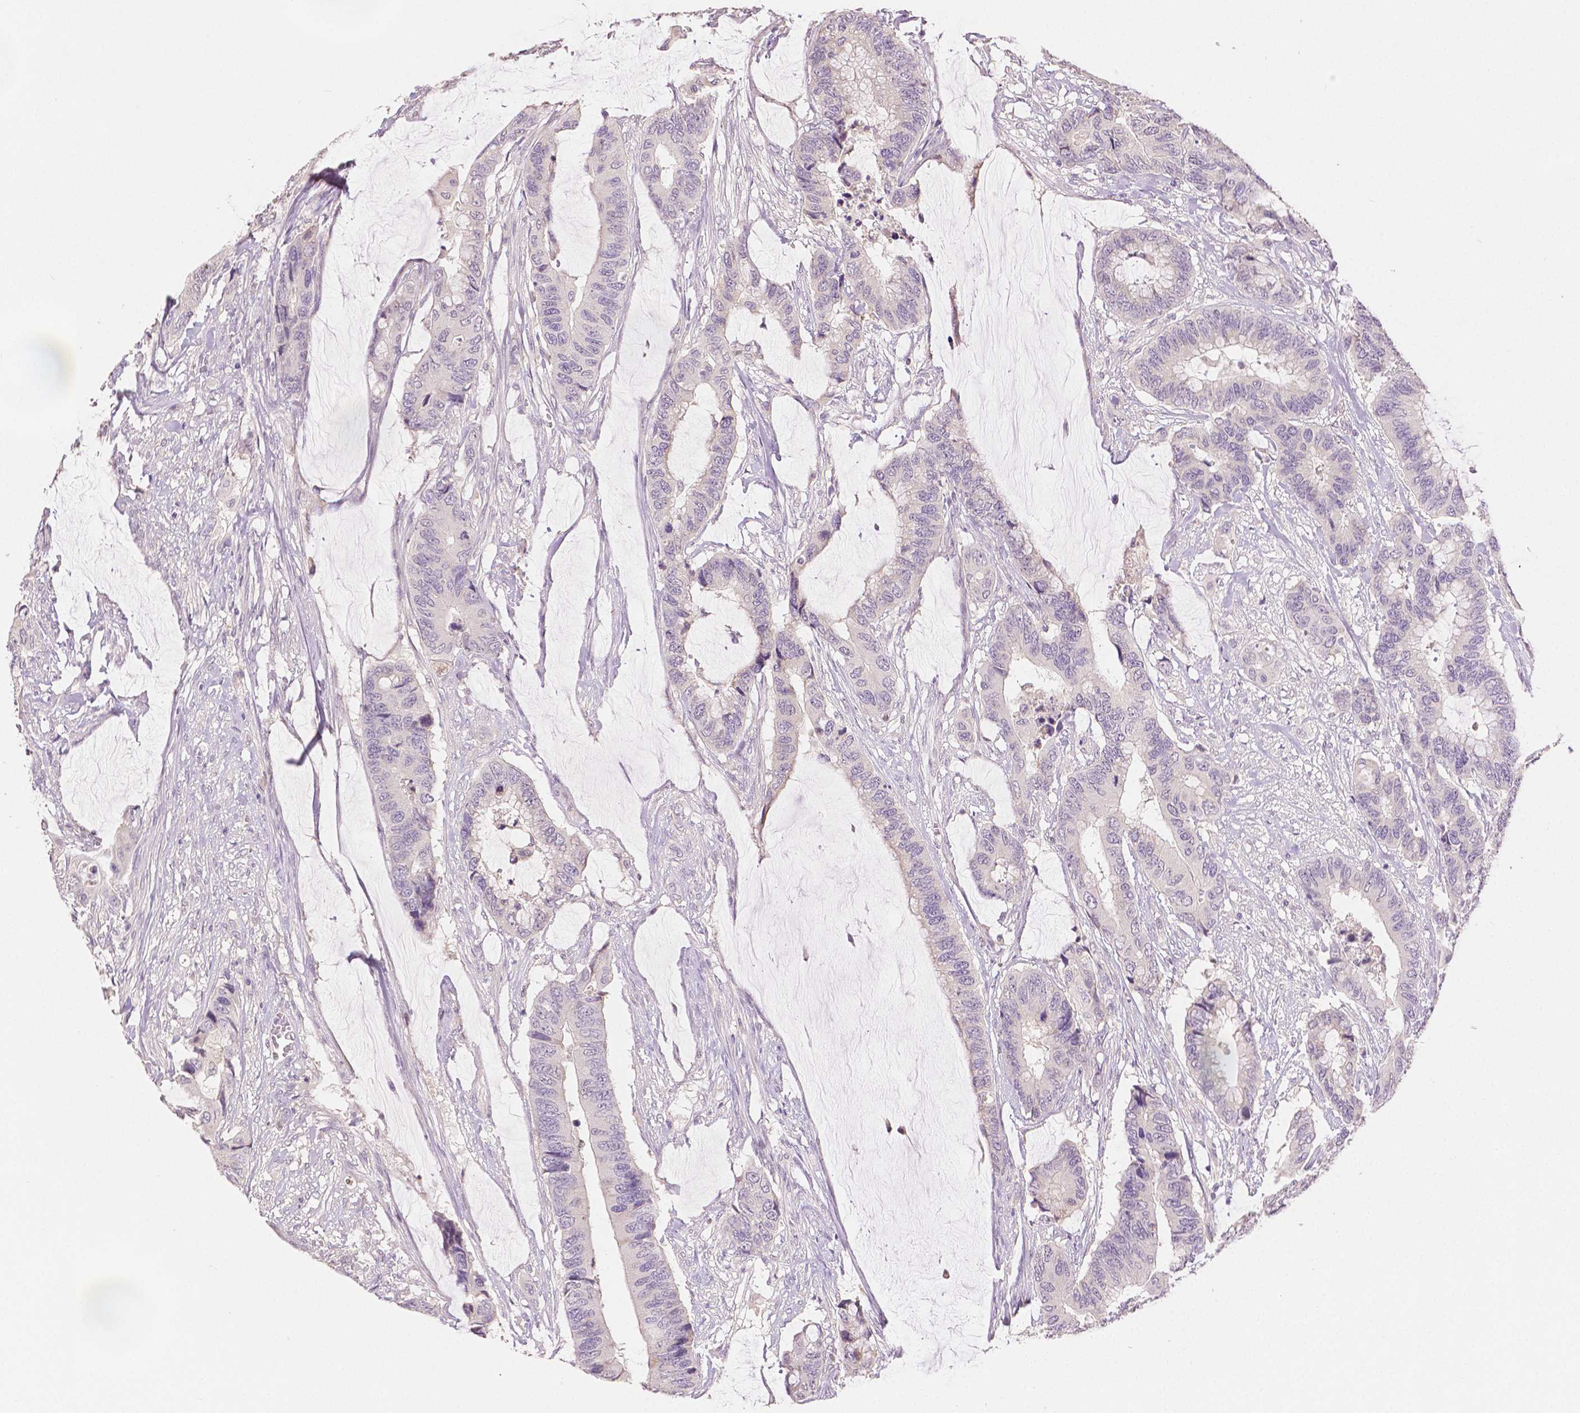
{"staining": {"intensity": "negative", "quantity": "none", "location": "none"}, "tissue": "colorectal cancer", "cell_type": "Tumor cells", "image_type": "cancer", "snomed": [{"axis": "morphology", "description": "Adenocarcinoma, NOS"}, {"axis": "topography", "description": "Rectum"}], "caption": "A micrograph of colorectal adenocarcinoma stained for a protein reveals no brown staining in tumor cells.", "gene": "TGM1", "patient": {"sex": "female", "age": 59}}